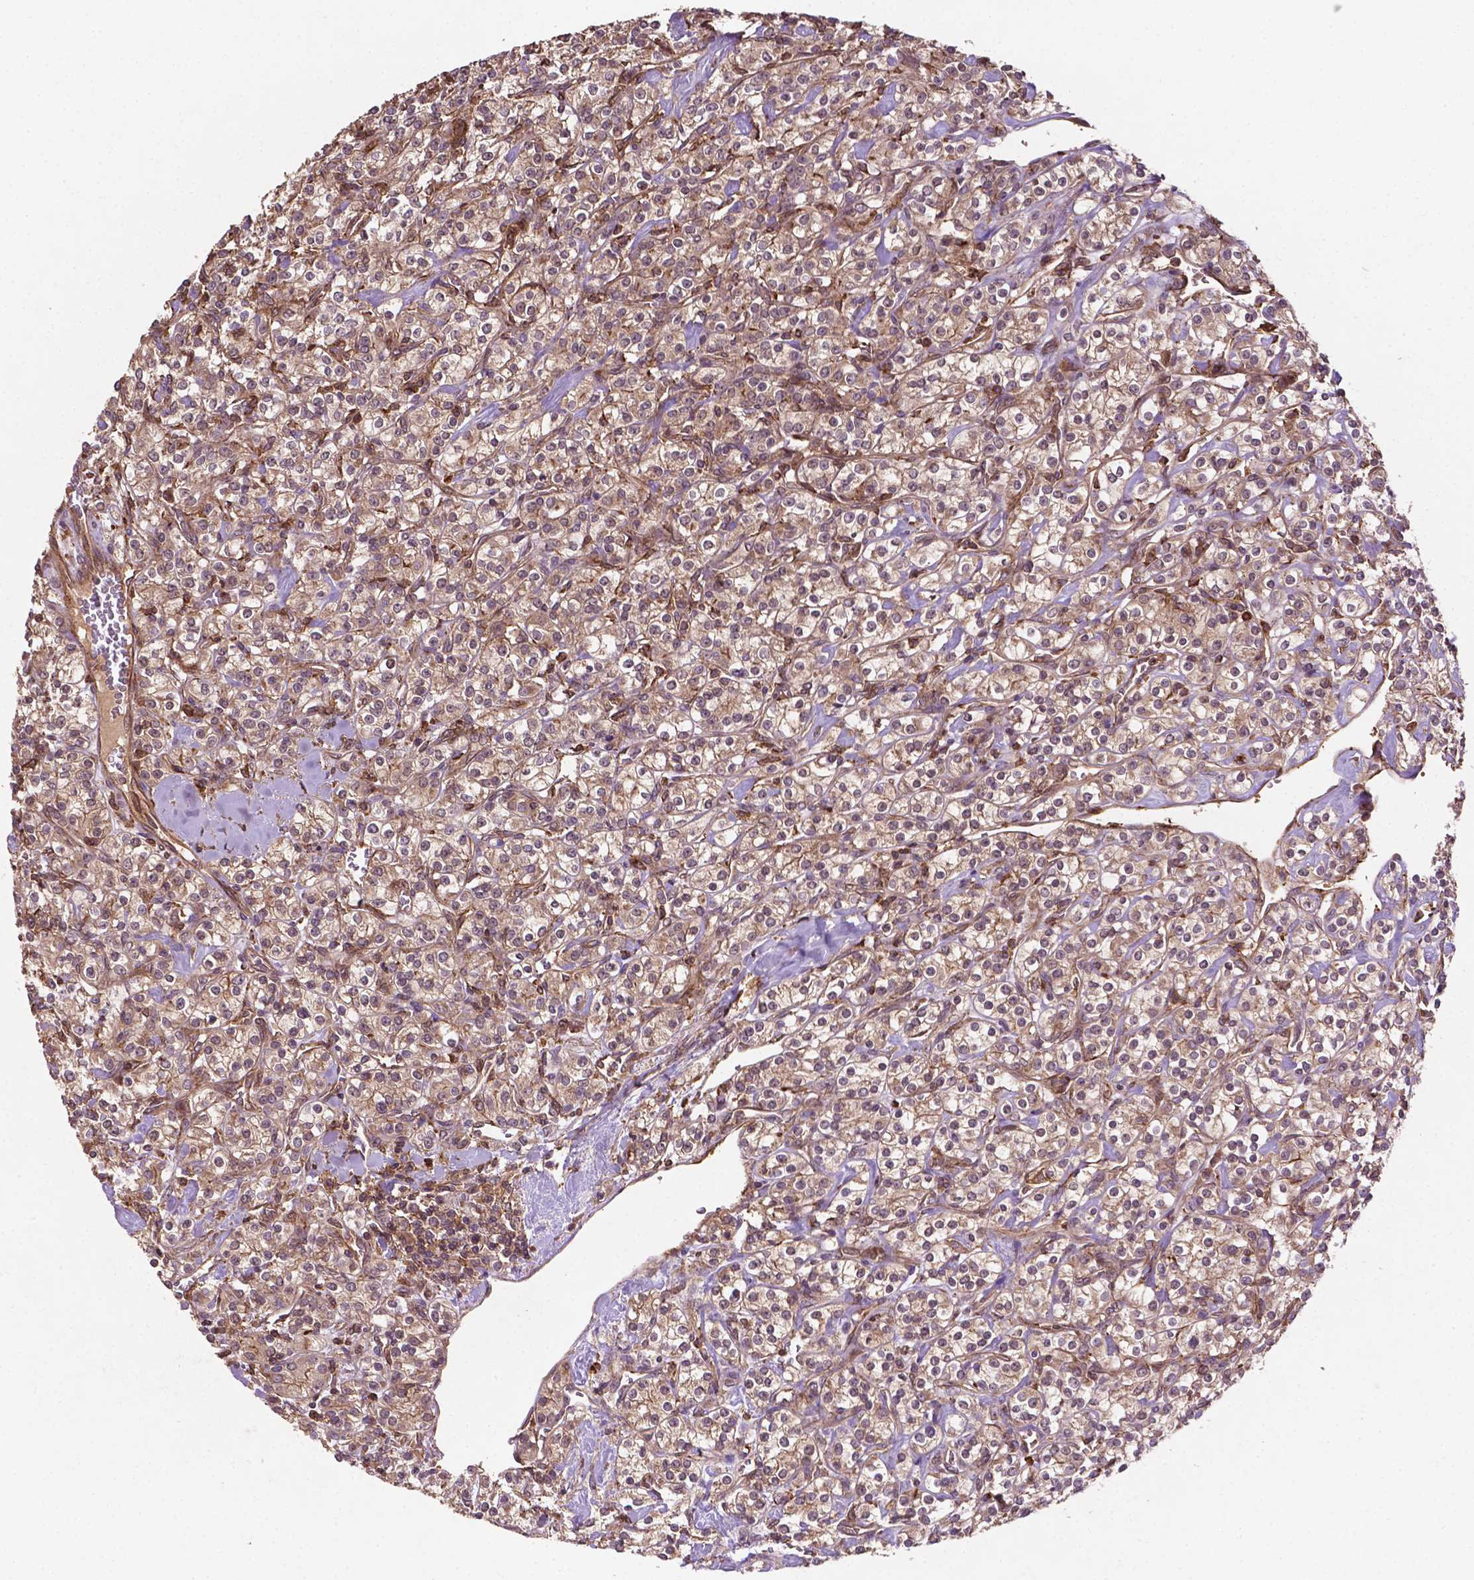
{"staining": {"intensity": "weak", "quantity": ">75%", "location": "cytoplasmic/membranous"}, "tissue": "renal cancer", "cell_type": "Tumor cells", "image_type": "cancer", "snomed": [{"axis": "morphology", "description": "Adenocarcinoma, NOS"}, {"axis": "topography", "description": "Kidney"}], "caption": "Renal adenocarcinoma stained for a protein (brown) shows weak cytoplasmic/membranous positive staining in approximately >75% of tumor cells.", "gene": "ZMYND19", "patient": {"sex": "male", "age": 77}}